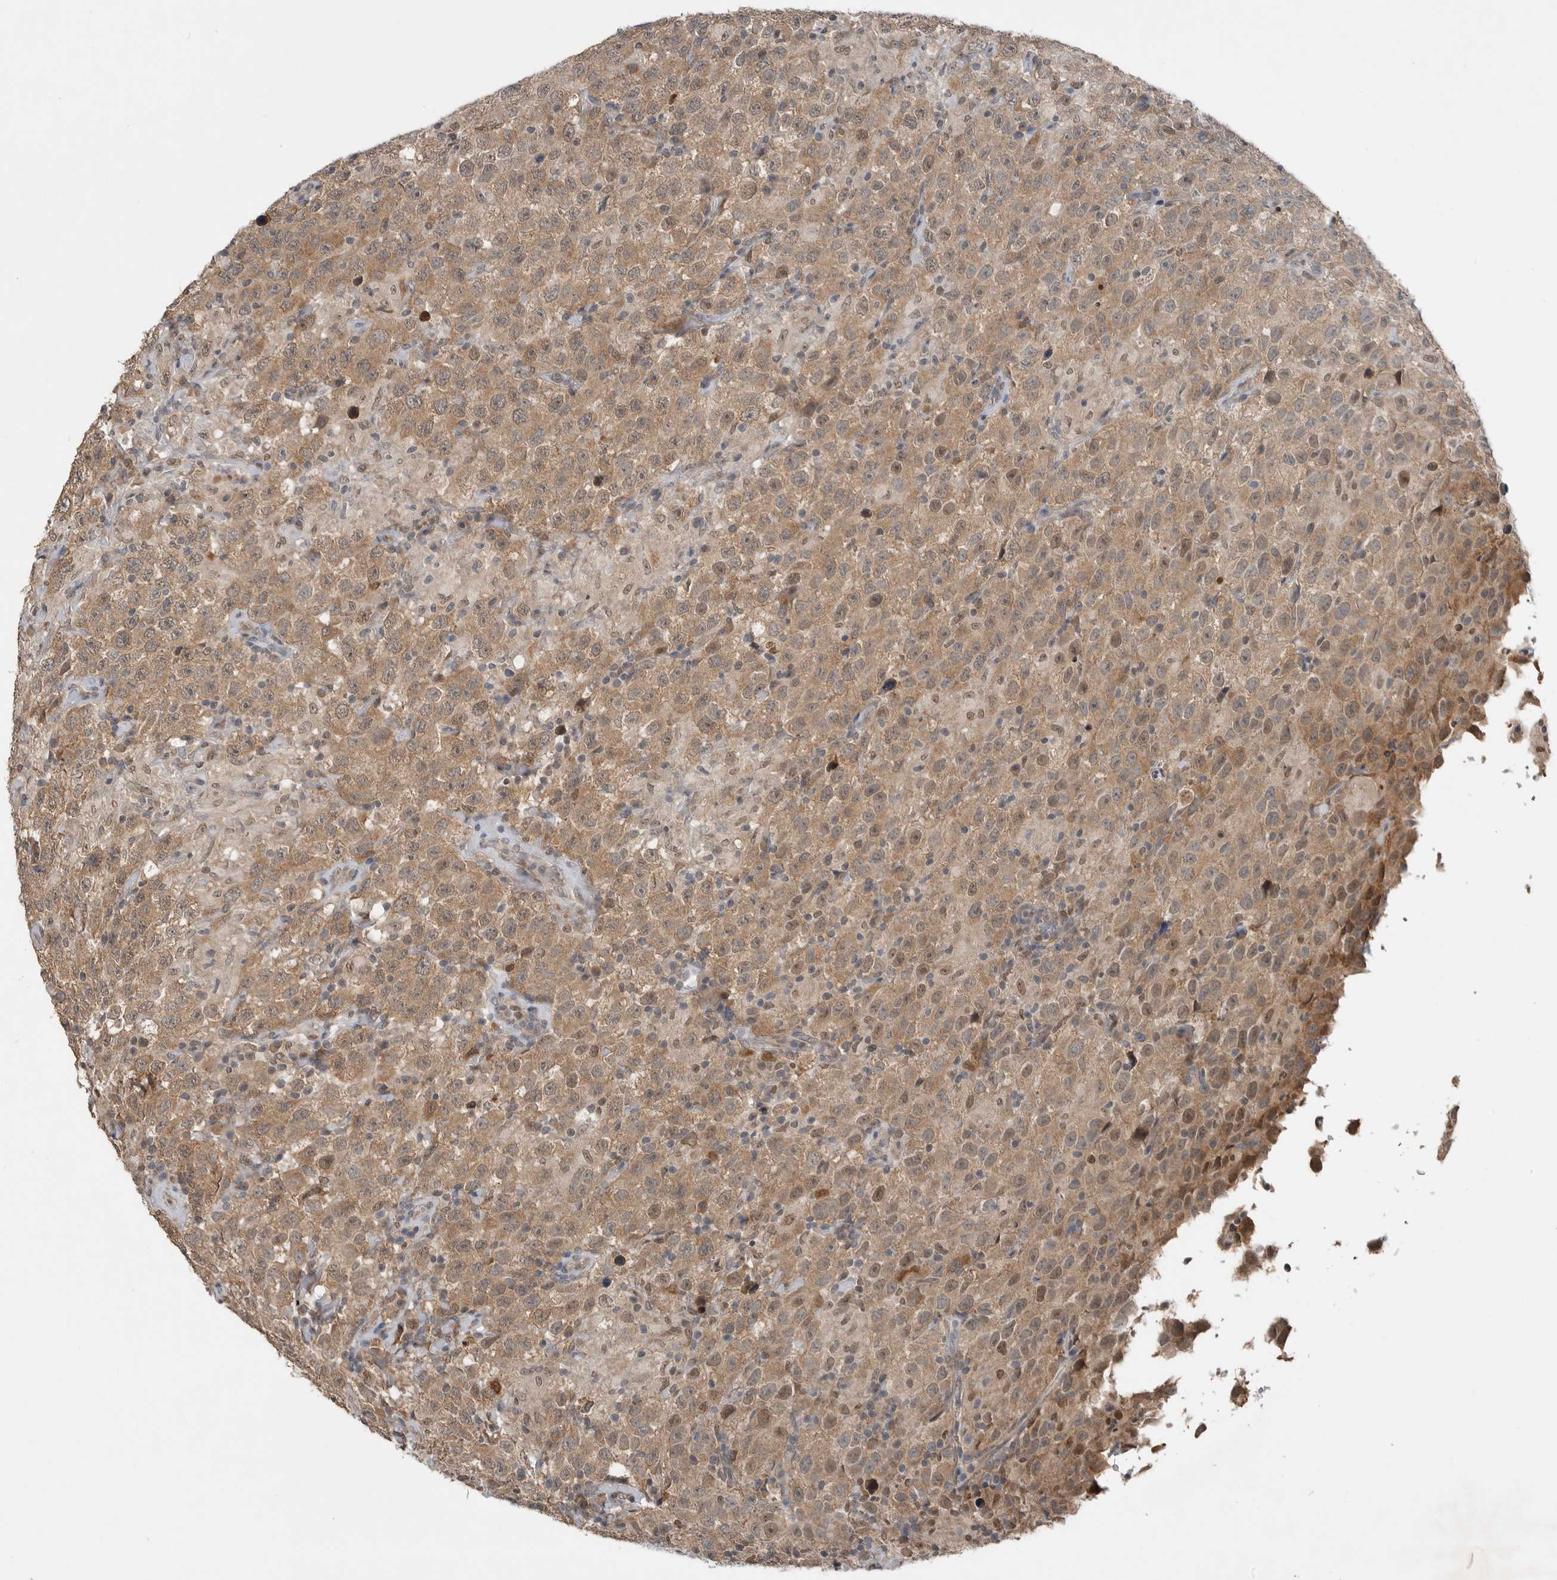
{"staining": {"intensity": "moderate", "quantity": ">75%", "location": "cytoplasmic/membranous,nuclear"}, "tissue": "testis cancer", "cell_type": "Tumor cells", "image_type": "cancer", "snomed": [{"axis": "morphology", "description": "Seminoma, NOS"}, {"axis": "topography", "description": "Testis"}], "caption": "Testis seminoma stained with DAB IHC exhibits medium levels of moderate cytoplasmic/membranous and nuclear staining in approximately >75% of tumor cells.", "gene": "MFAP3L", "patient": {"sex": "male", "age": 41}}